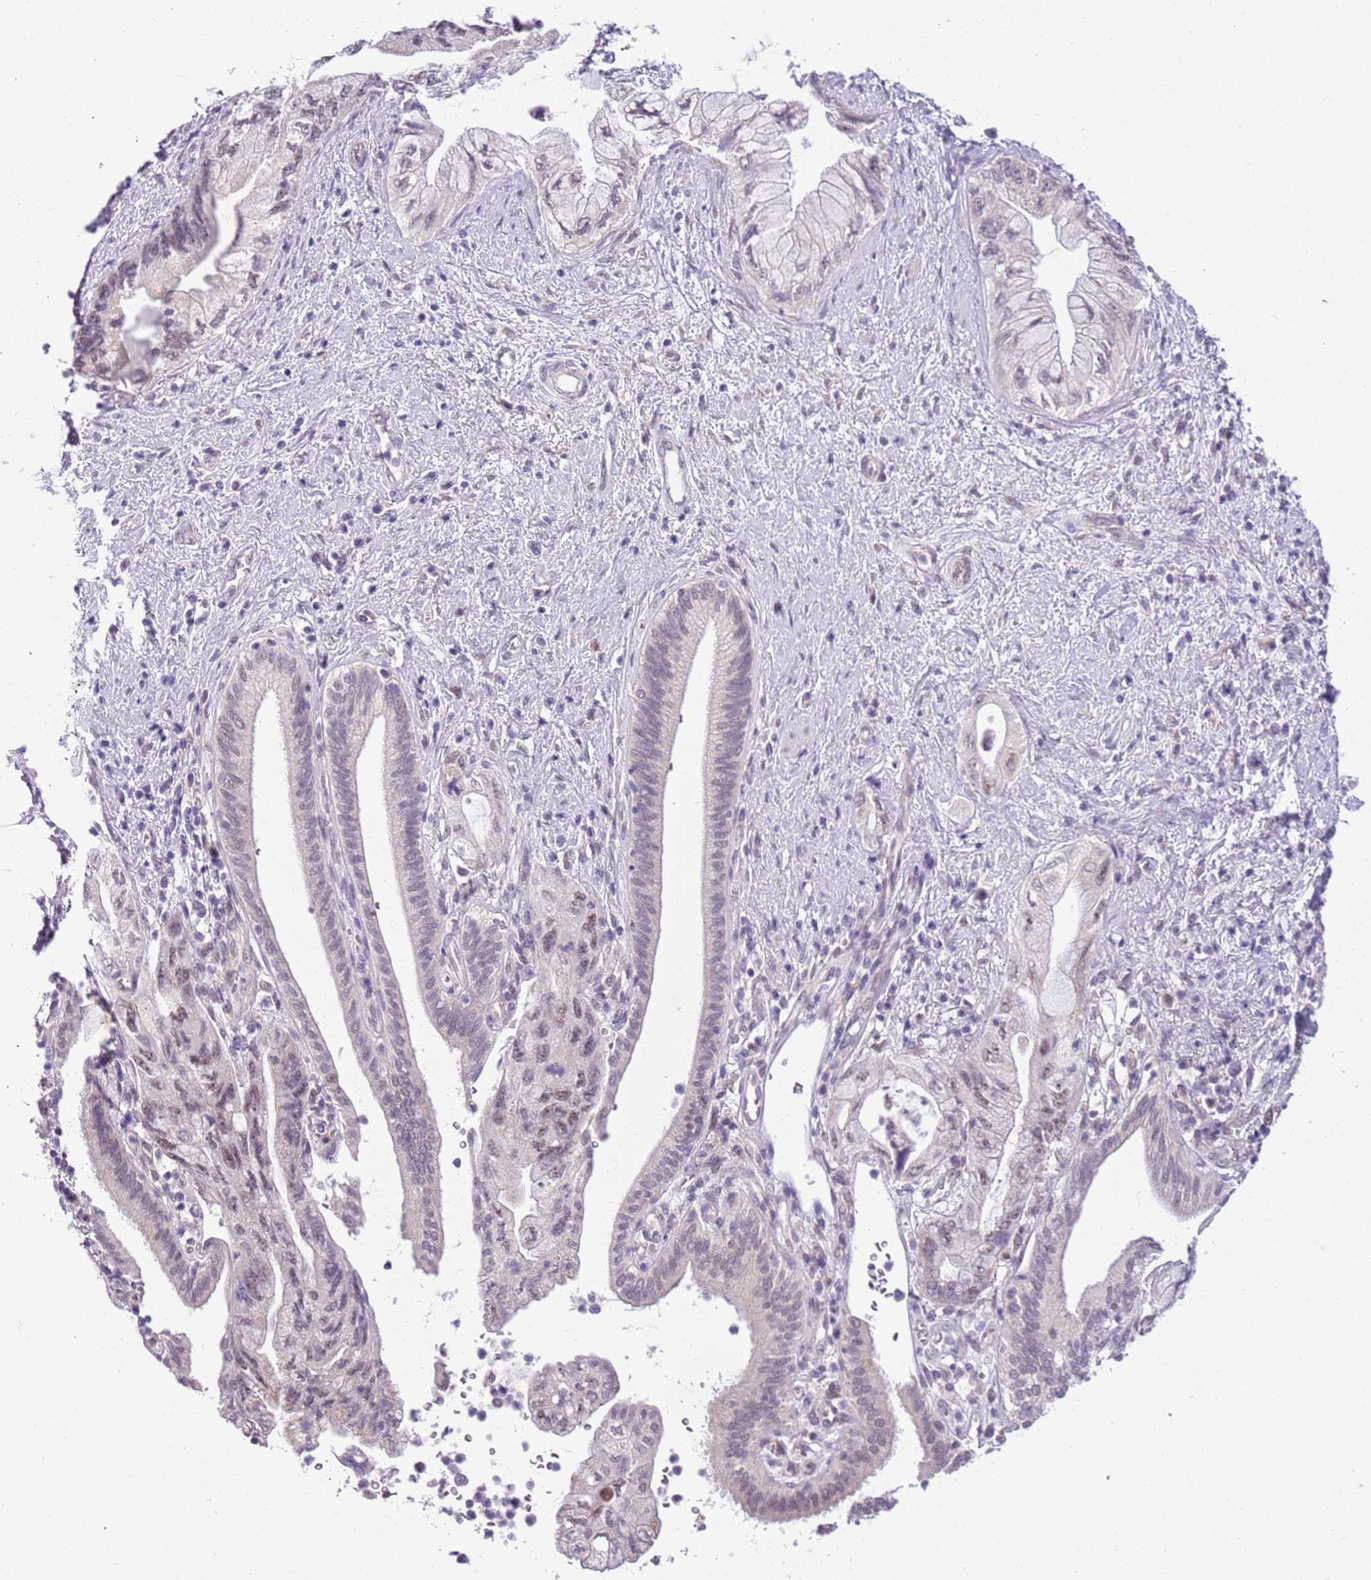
{"staining": {"intensity": "negative", "quantity": "none", "location": "none"}, "tissue": "pancreatic cancer", "cell_type": "Tumor cells", "image_type": "cancer", "snomed": [{"axis": "morphology", "description": "Adenocarcinoma, NOS"}, {"axis": "topography", "description": "Pancreas"}], "caption": "Tumor cells show no significant protein expression in pancreatic adenocarcinoma. (DAB IHC, high magnification).", "gene": "FAM120C", "patient": {"sex": "female", "age": 73}}